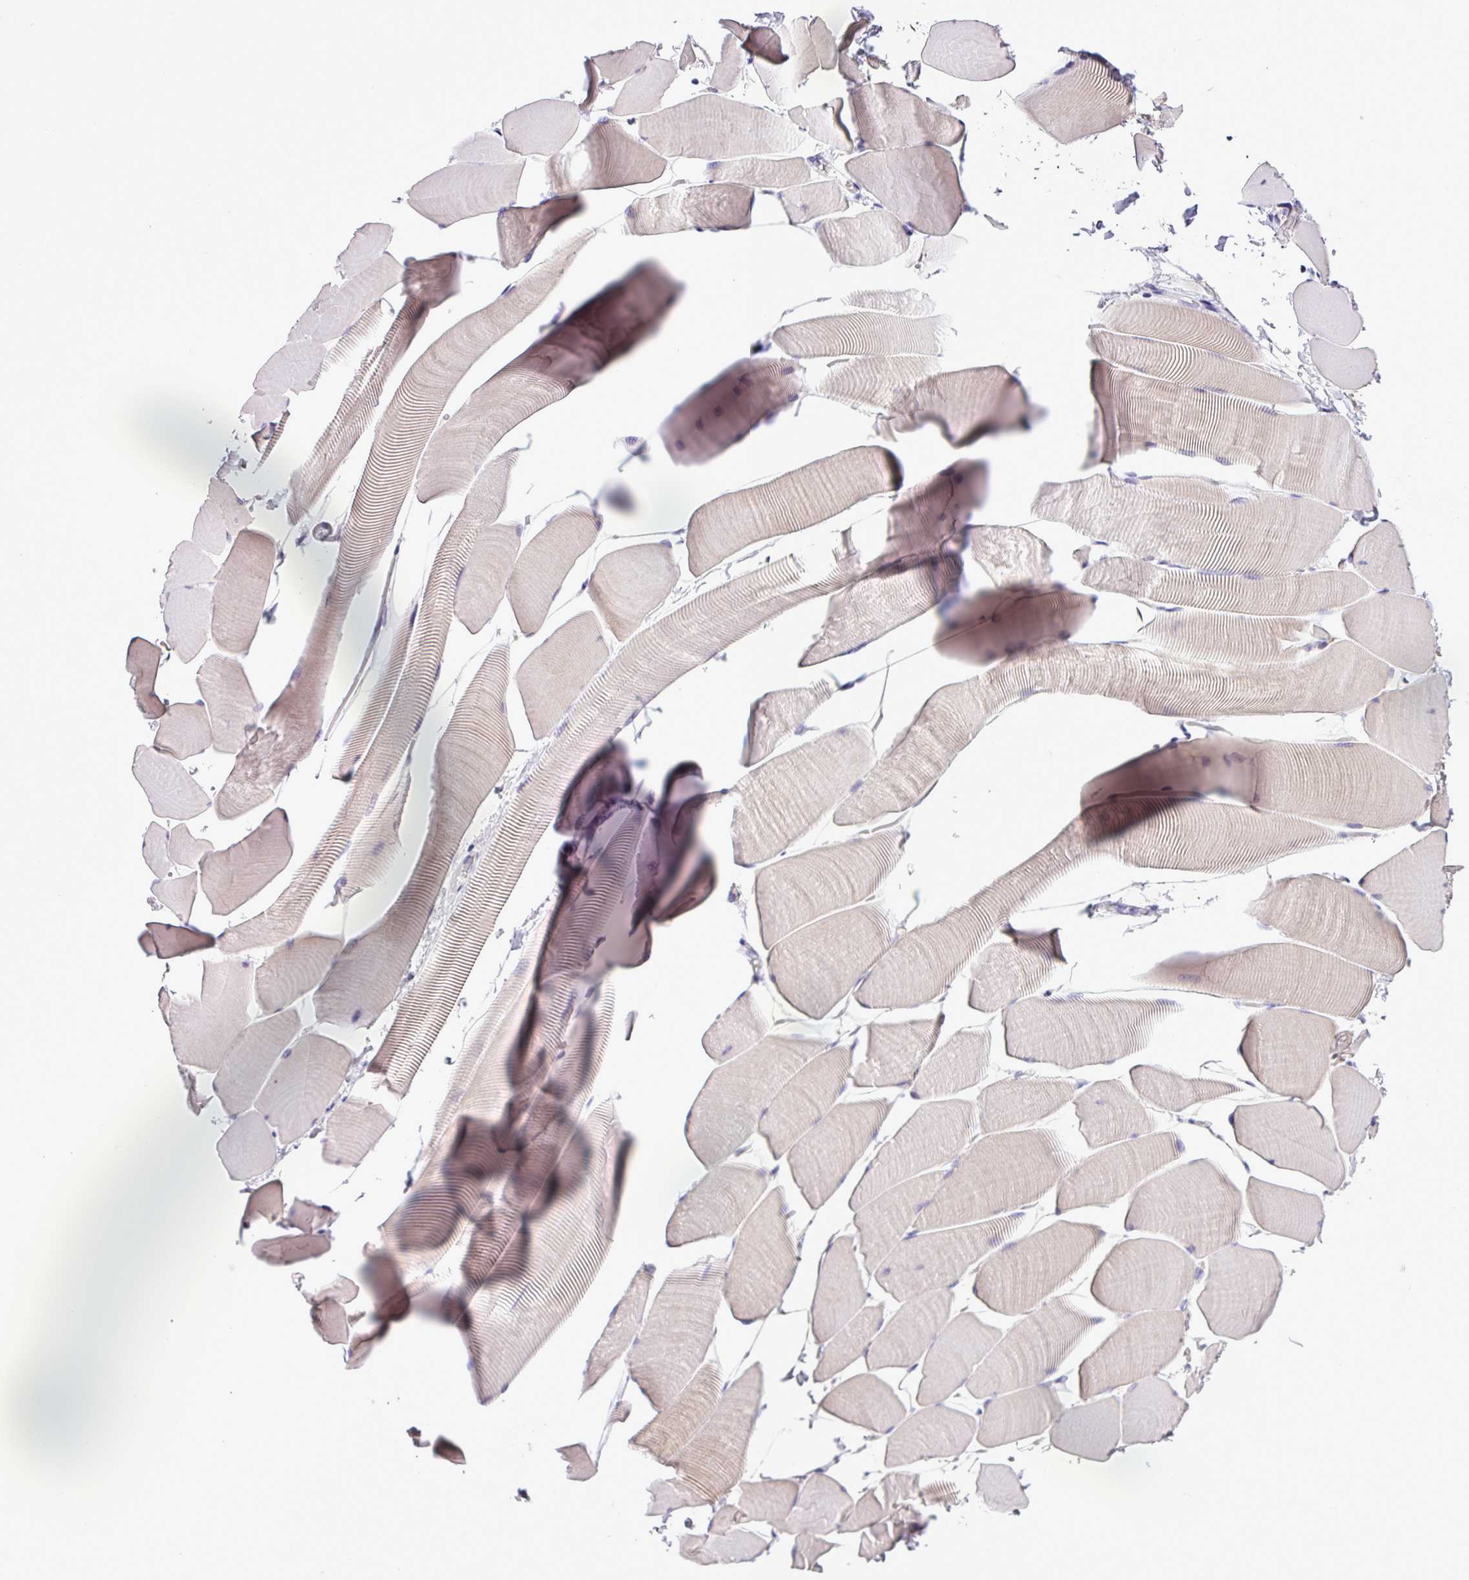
{"staining": {"intensity": "weak", "quantity": "<25%", "location": "cytoplasmic/membranous"}, "tissue": "skeletal muscle", "cell_type": "Myocytes", "image_type": "normal", "snomed": [{"axis": "morphology", "description": "Normal tissue, NOS"}, {"axis": "topography", "description": "Skeletal muscle"}], "caption": "IHC of benign skeletal muscle demonstrates no expression in myocytes.", "gene": "ZNF334", "patient": {"sex": "male", "age": 25}}